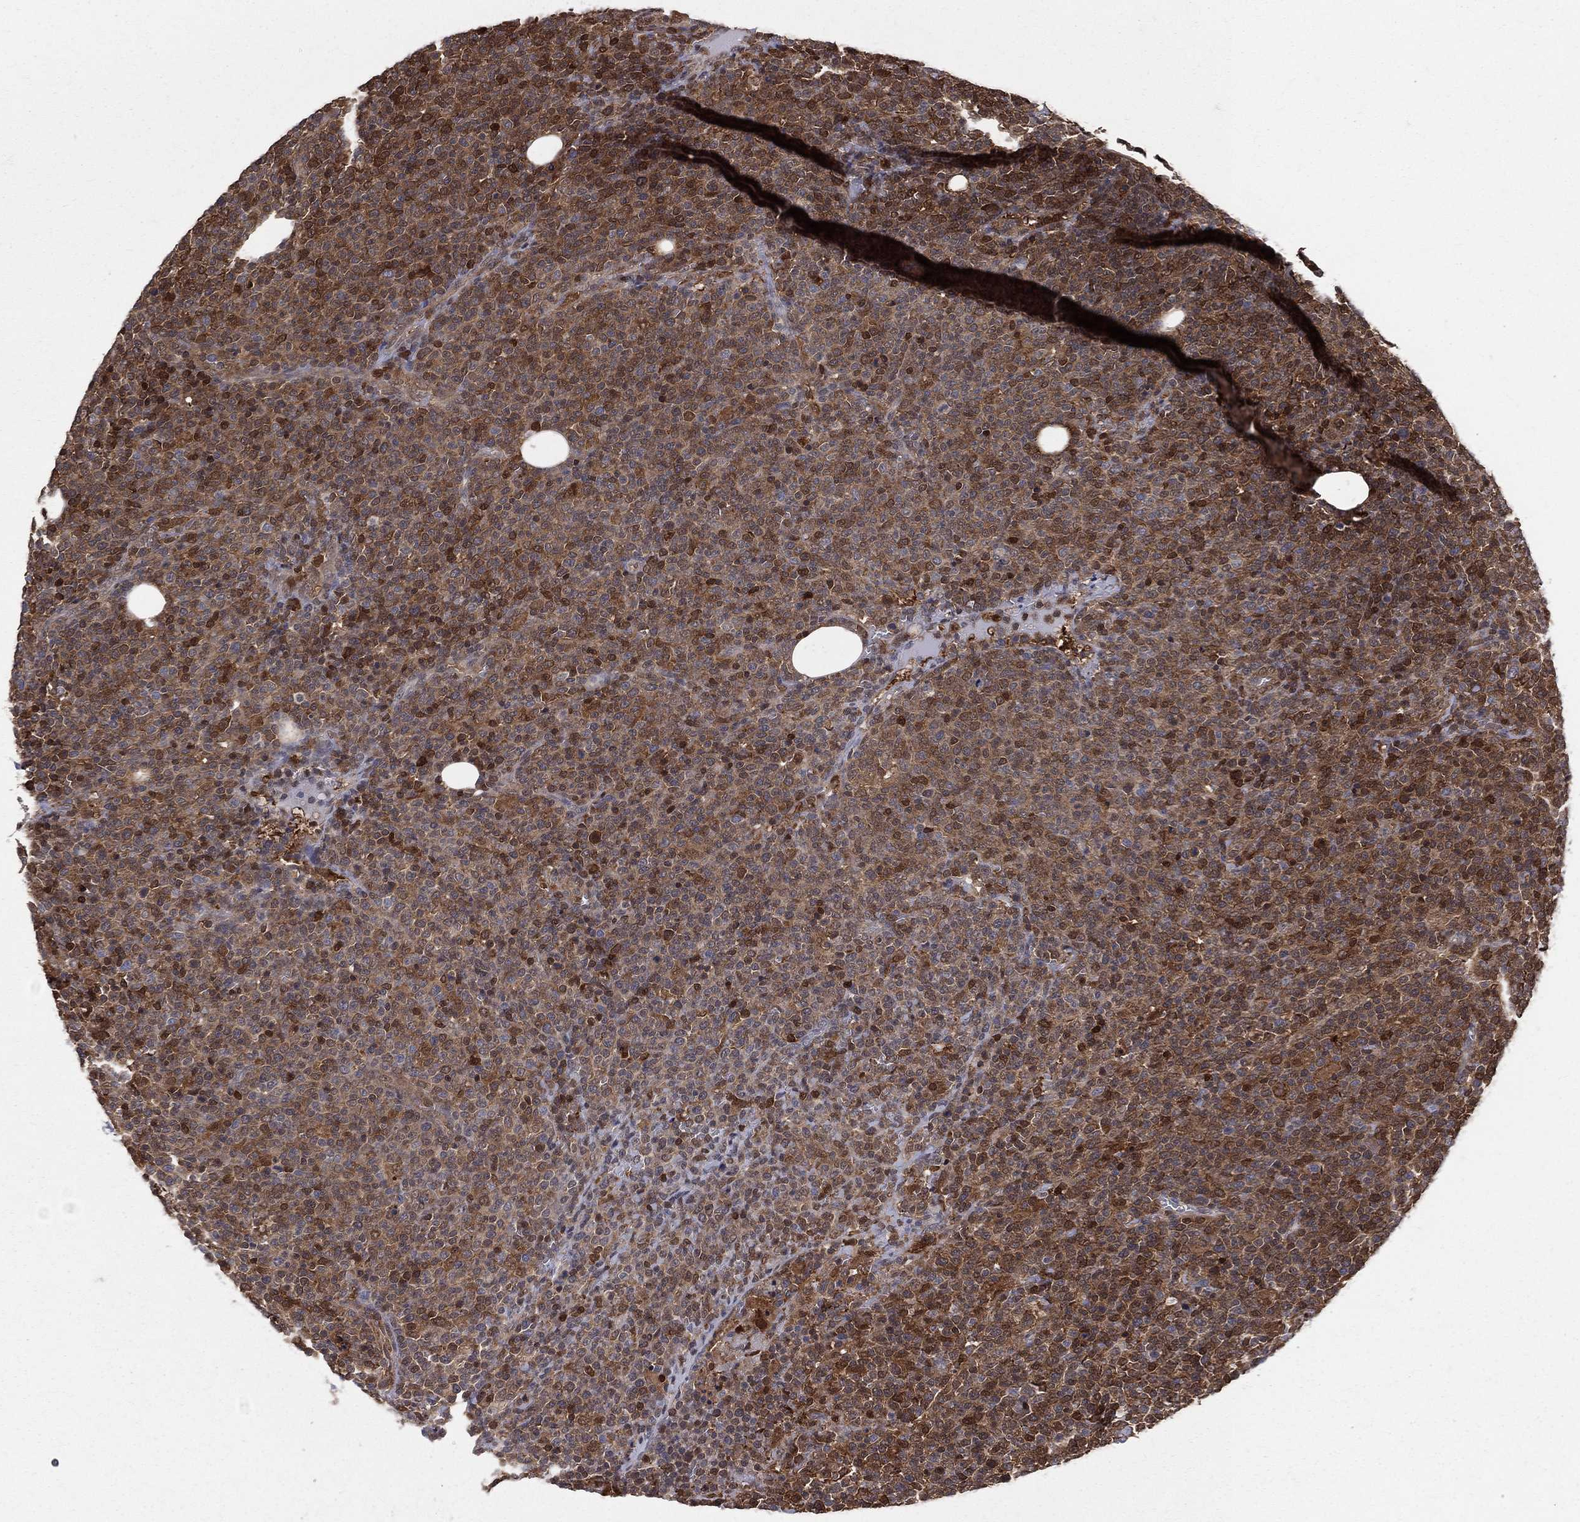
{"staining": {"intensity": "moderate", "quantity": ">75%", "location": "cytoplasmic/membranous,nuclear"}, "tissue": "lymphoma", "cell_type": "Tumor cells", "image_type": "cancer", "snomed": [{"axis": "morphology", "description": "Malignant lymphoma, non-Hodgkin's type, High grade"}, {"axis": "topography", "description": "Lymph node"}], "caption": "The photomicrograph reveals immunohistochemical staining of lymphoma. There is moderate cytoplasmic/membranous and nuclear staining is appreciated in approximately >75% of tumor cells.", "gene": "ENO1", "patient": {"sex": "male", "age": 61}}